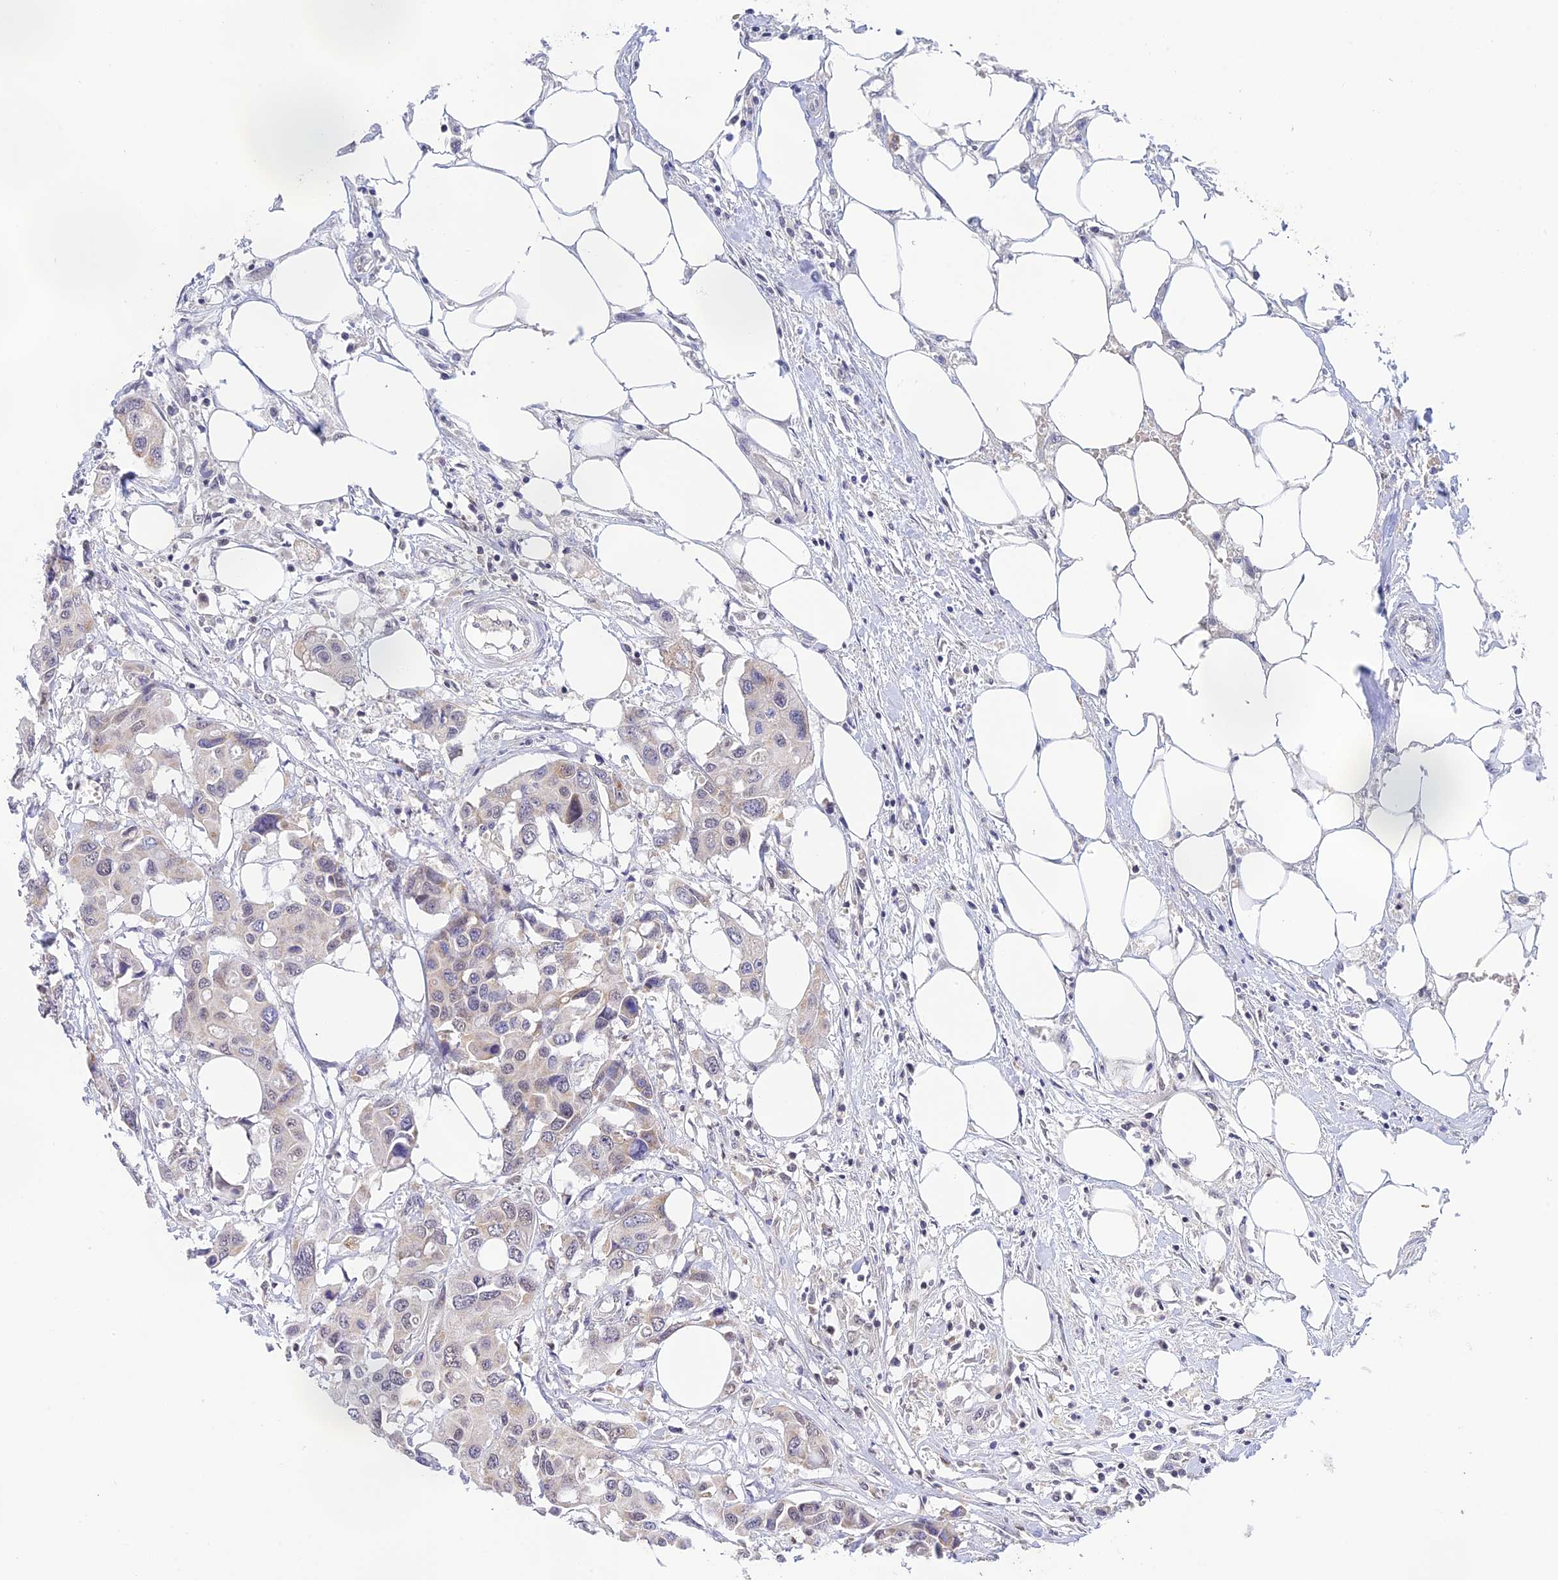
{"staining": {"intensity": "negative", "quantity": "none", "location": "none"}, "tissue": "colorectal cancer", "cell_type": "Tumor cells", "image_type": "cancer", "snomed": [{"axis": "morphology", "description": "Adenocarcinoma, NOS"}, {"axis": "topography", "description": "Colon"}], "caption": "IHC micrograph of human colorectal cancer stained for a protein (brown), which demonstrates no positivity in tumor cells. Nuclei are stained in blue.", "gene": "PEX16", "patient": {"sex": "male", "age": 77}}